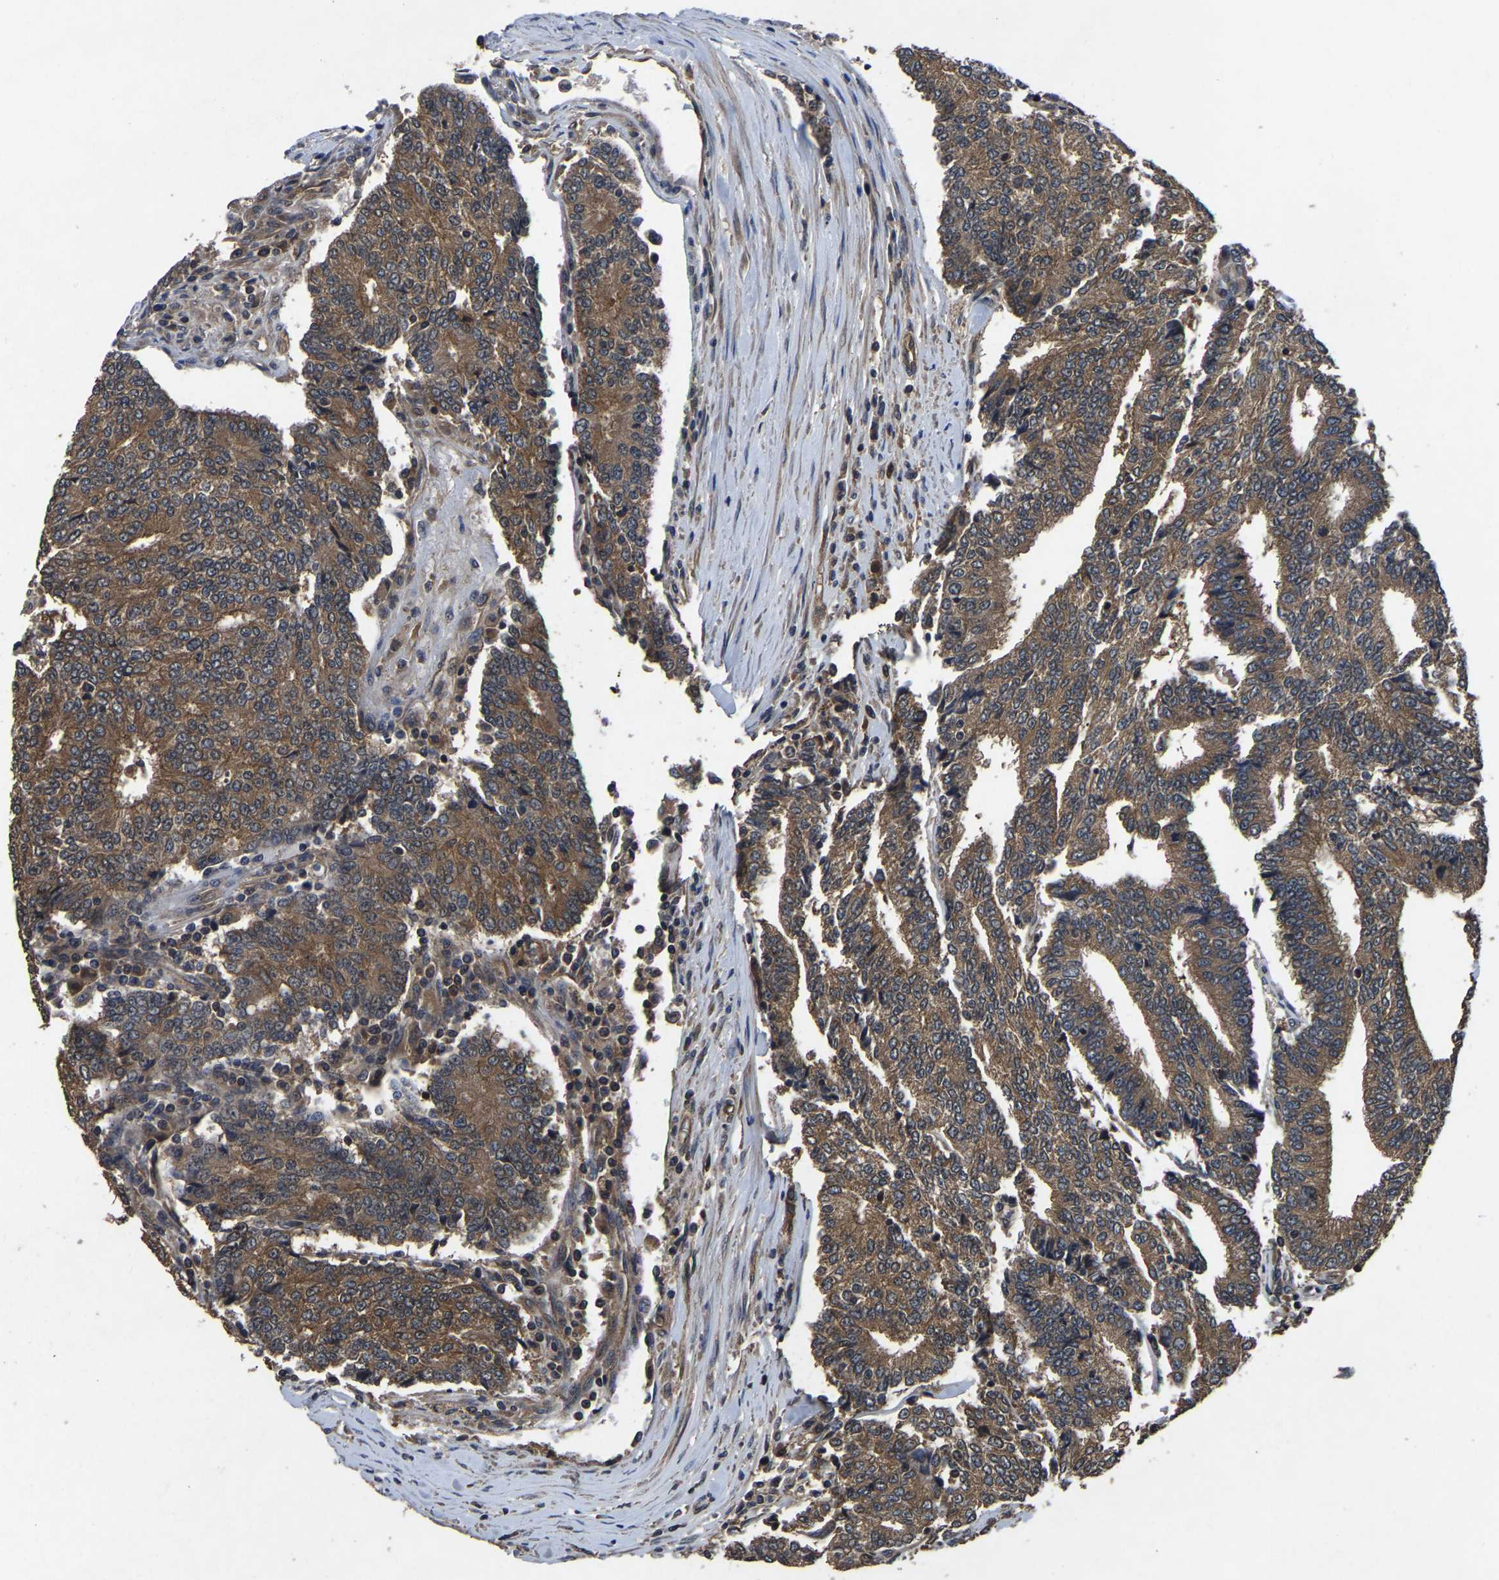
{"staining": {"intensity": "moderate", "quantity": ">75%", "location": "cytoplasmic/membranous"}, "tissue": "prostate cancer", "cell_type": "Tumor cells", "image_type": "cancer", "snomed": [{"axis": "morphology", "description": "Normal tissue, NOS"}, {"axis": "morphology", "description": "Adenocarcinoma, High grade"}, {"axis": "topography", "description": "Prostate"}, {"axis": "topography", "description": "Seminal veicle"}], "caption": "Immunohistochemistry (IHC) histopathology image of prostate cancer stained for a protein (brown), which displays medium levels of moderate cytoplasmic/membranous staining in approximately >75% of tumor cells.", "gene": "CRYZL1", "patient": {"sex": "male", "age": 55}}